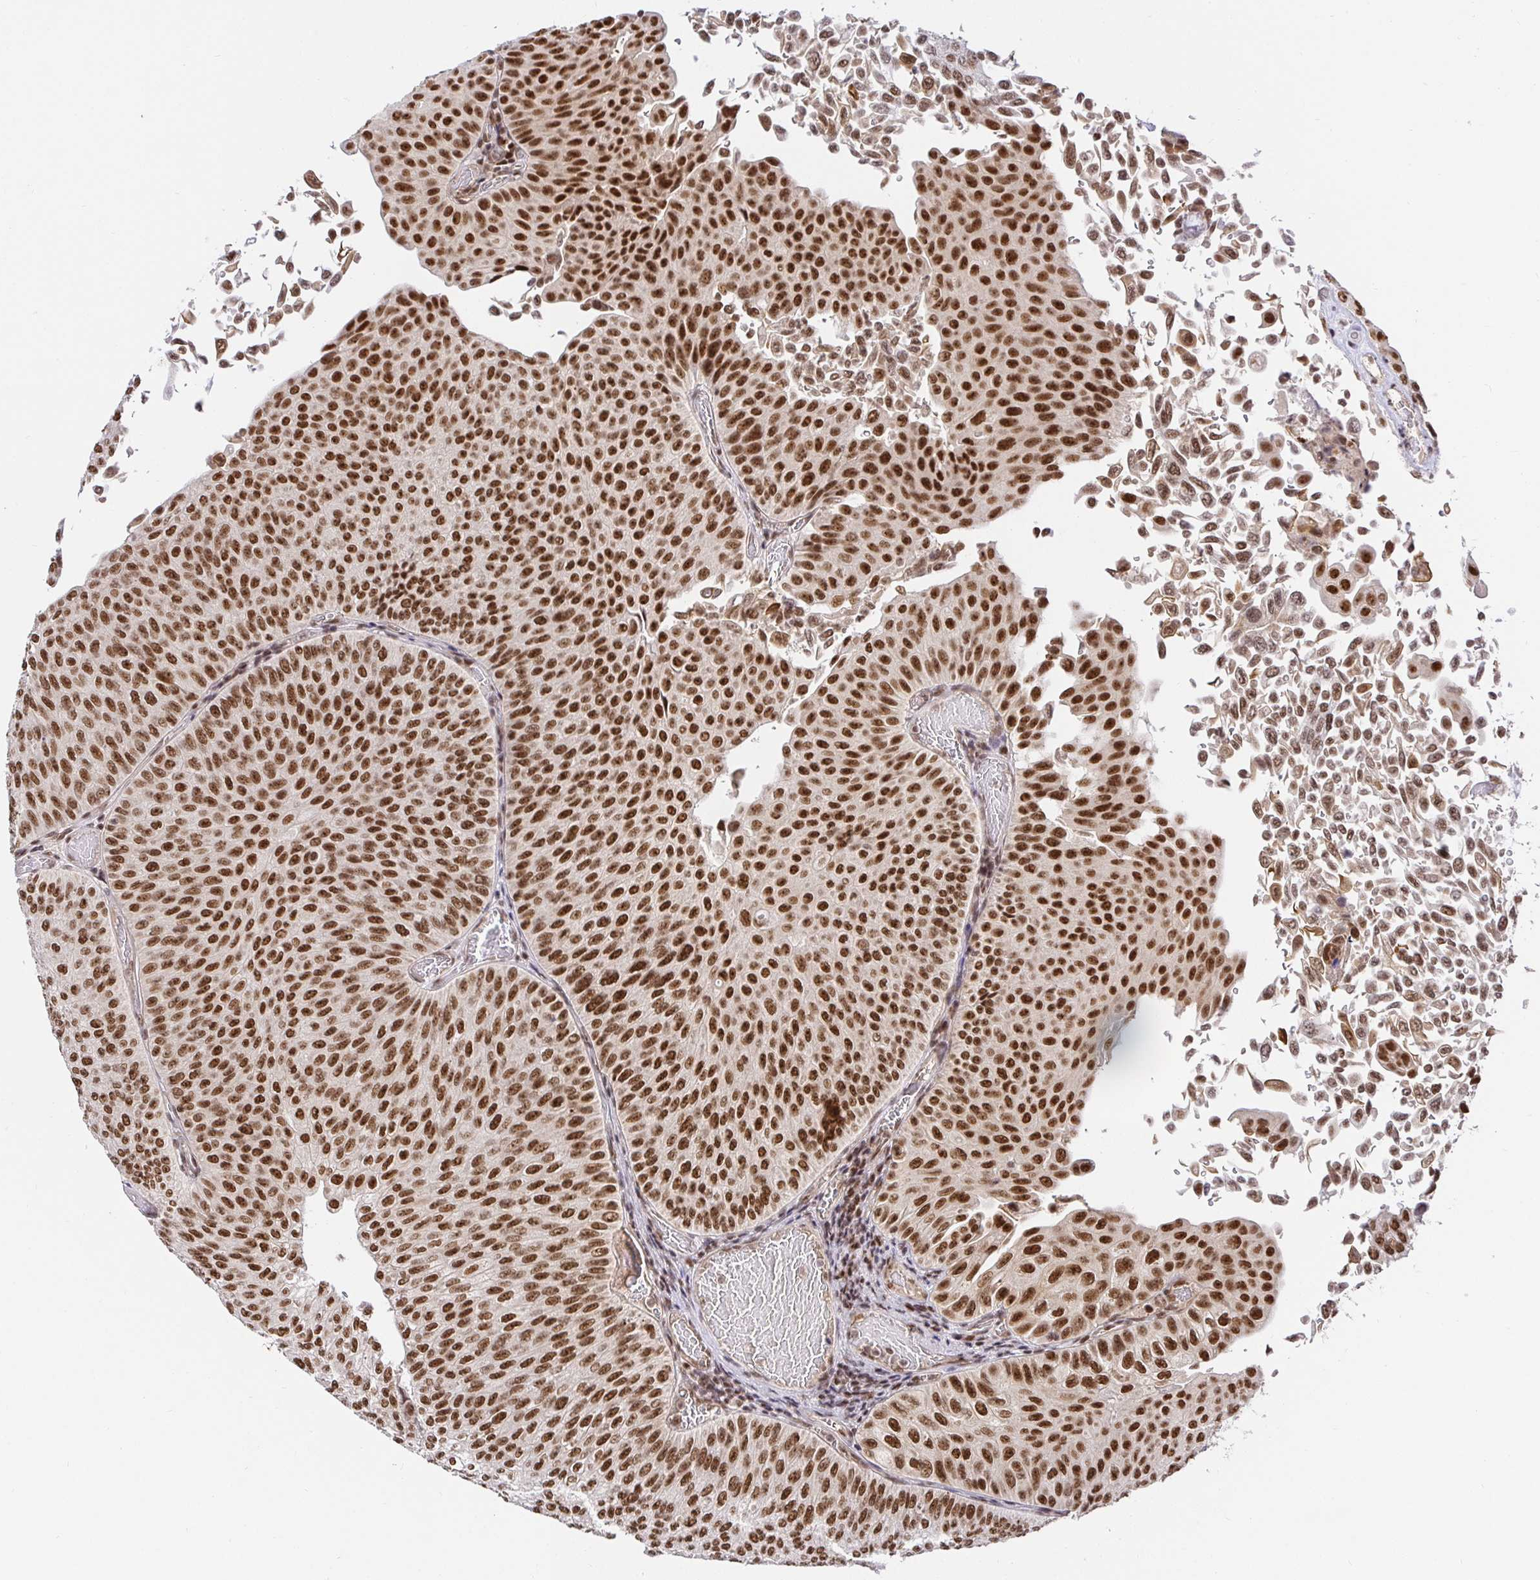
{"staining": {"intensity": "strong", "quantity": ">75%", "location": "nuclear"}, "tissue": "urothelial cancer", "cell_type": "Tumor cells", "image_type": "cancer", "snomed": [{"axis": "morphology", "description": "Urothelial carcinoma, NOS"}, {"axis": "topography", "description": "Urinary bladder"}], "caption": "Immunohistochemical staining of human urothelial cancer exhibits high levels of strong nuclear protein staining in about >75% of tumor cells.", "gene": "USF1", "patient": {"sex": "male", "age": 59}}